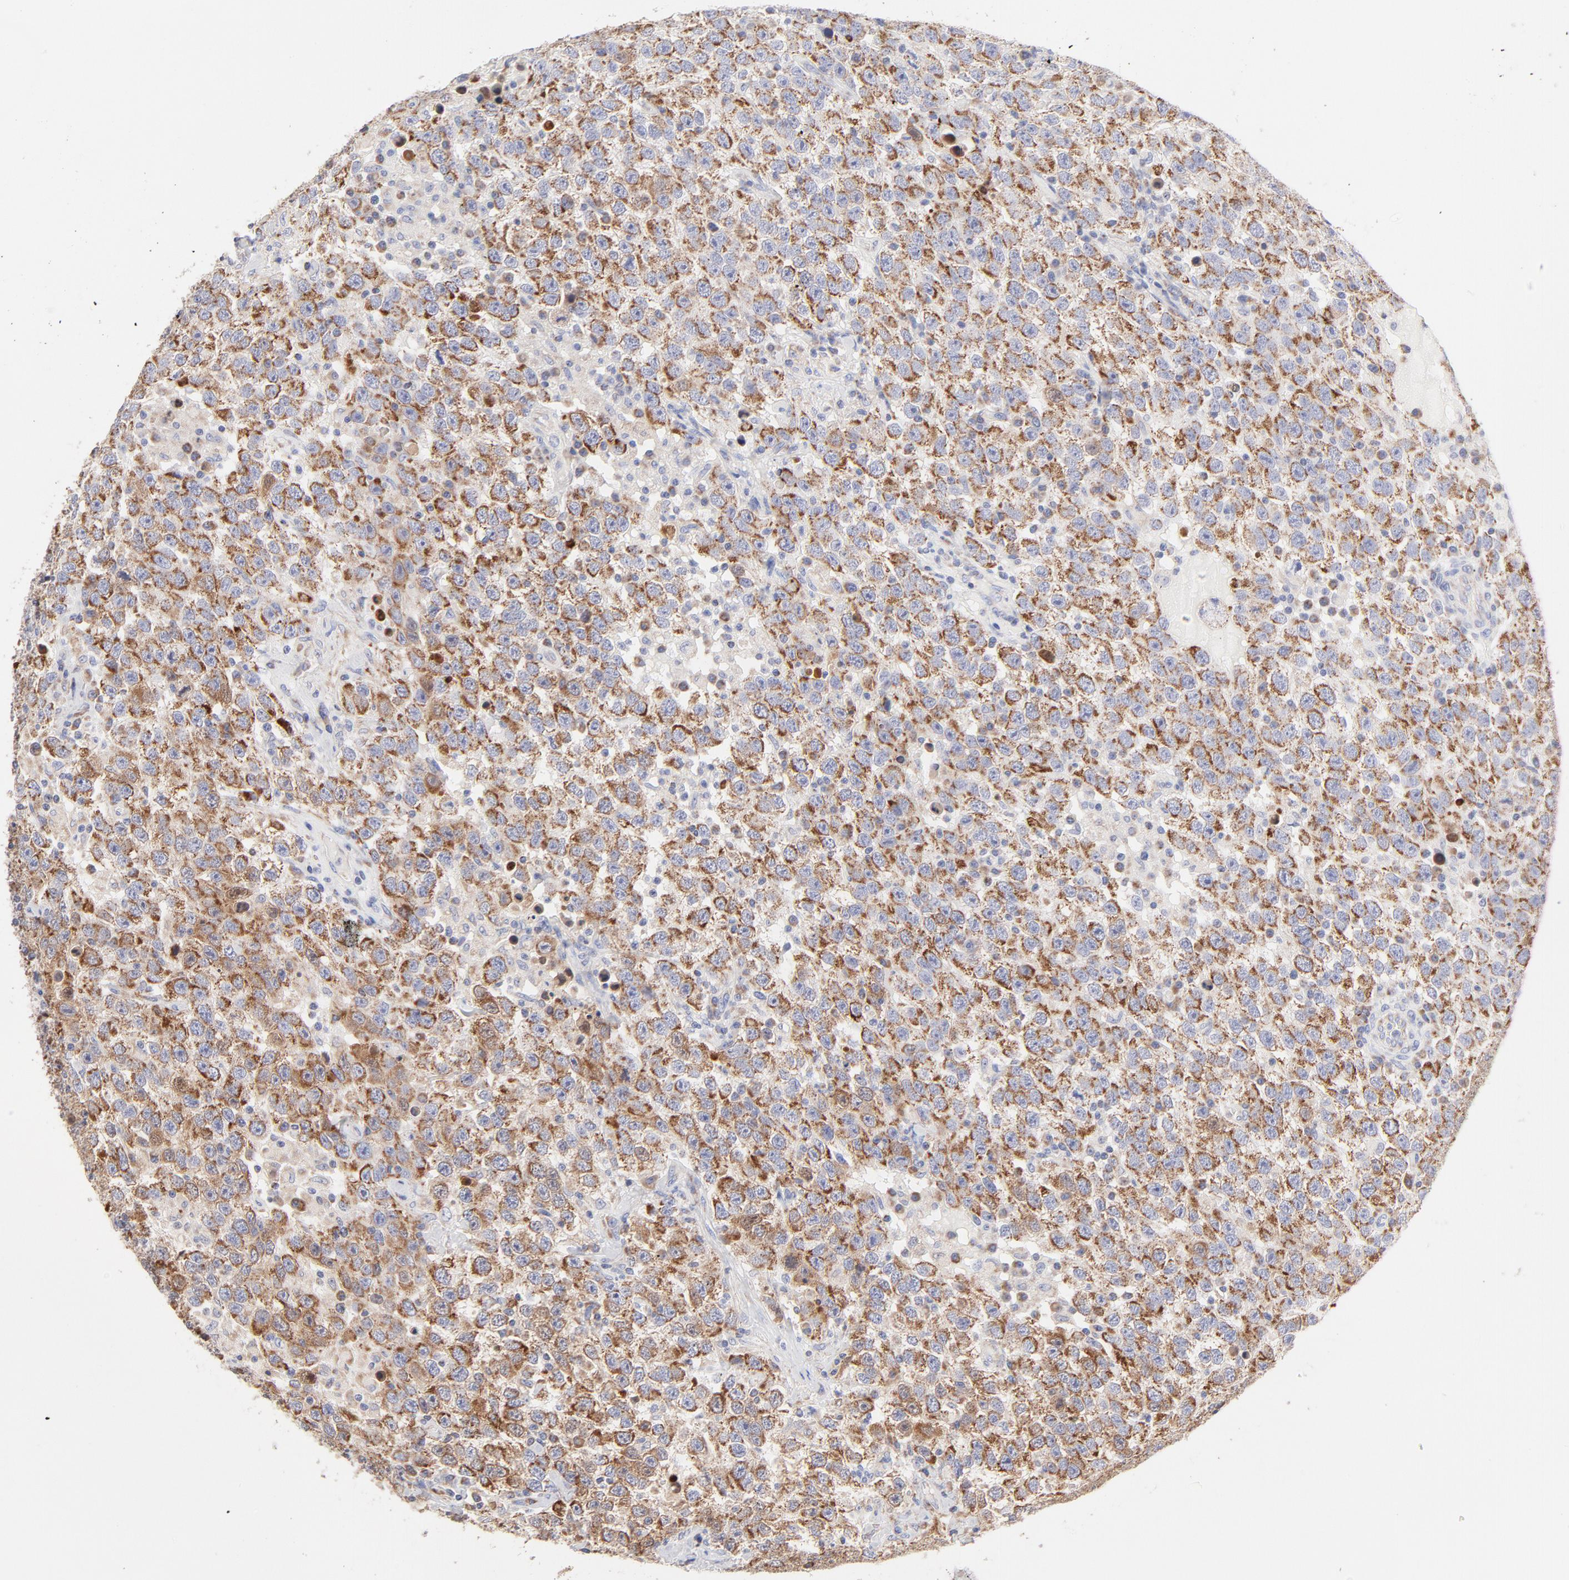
{"staining": {"intensity": "moderate", "quantity": ">75%", "location": "cytoplasmic/membranous"}, "tissue": "testis cancer", "cell_type": "Tumor cells", "image_type": "cancer", "snomed": [{"axis": "morphology", "description": "Seminoma, NOS"}, {"axis": "topography", "description": "Testis"}], "caption": "An immunohistochemistry micrograph of tumor tissue is shown. Protein staining in brown highlights moderate cytoplasmic/membranous positivity in testis cancer (seminoma) within tumor cells.", "gene": "TIMM8A", "patient": {"sex": "male", "age": 41}}